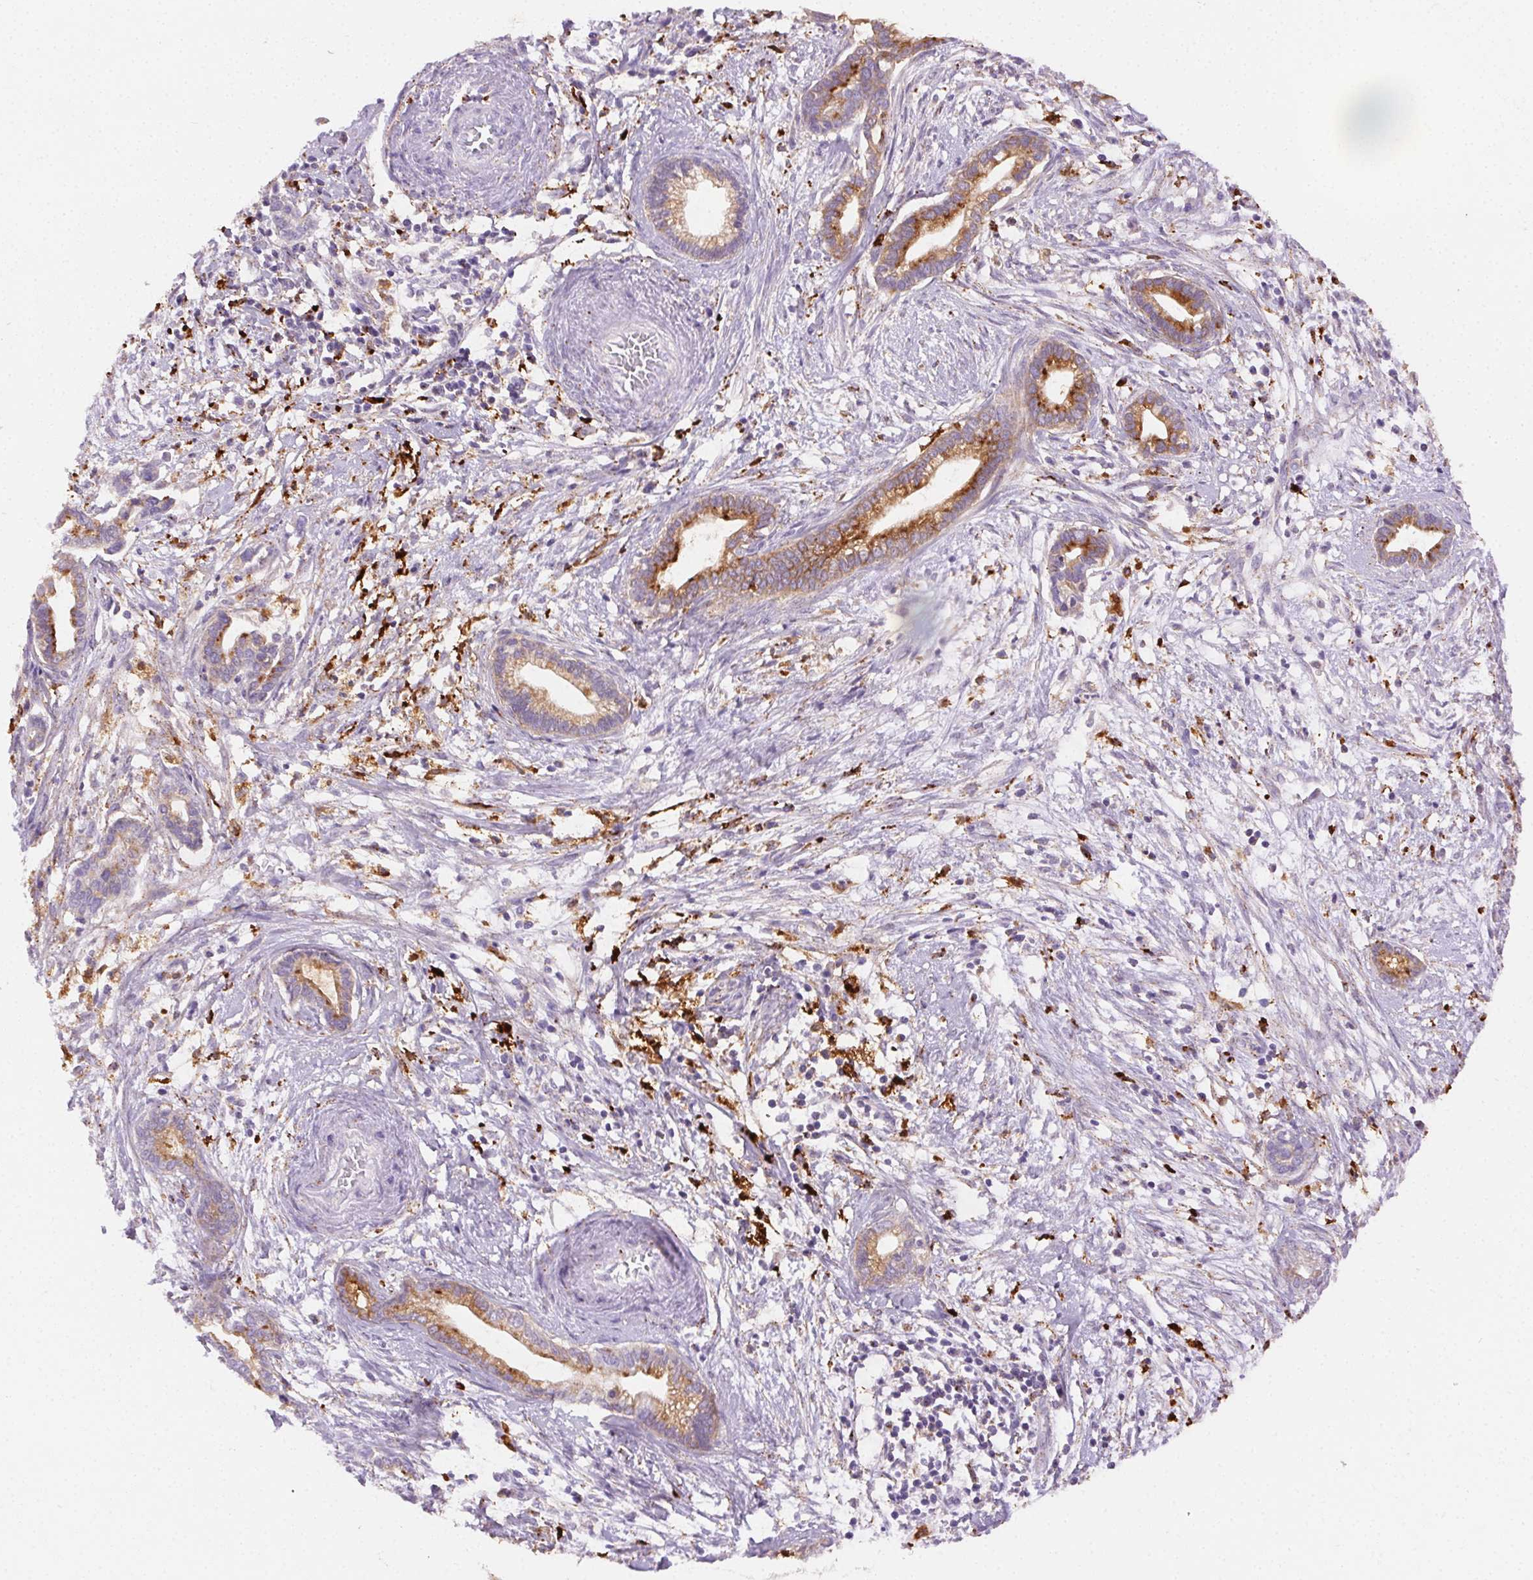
{"staining": {"intensity": "moderate", "quantity": "25%-75%", "location": "cytoplasmic/membranous"}, "tissue": "cervical cancer", "cell_type": "Tumor cells", "image_type": "cancer", "snomed": [{"axis": "morphology", "description": "Adenocarcinoma, NOS"}, {"axis": "topography", "description": "Cervix"}], "caption": "Brown immunohistochemical staining in cervical cancer reveals moderate cytoplasmic/membranous positivity in about 25%-75% of tumor cells.", "gene": "SCPEP1", "patient": {"sex": "female", "age": 62}}